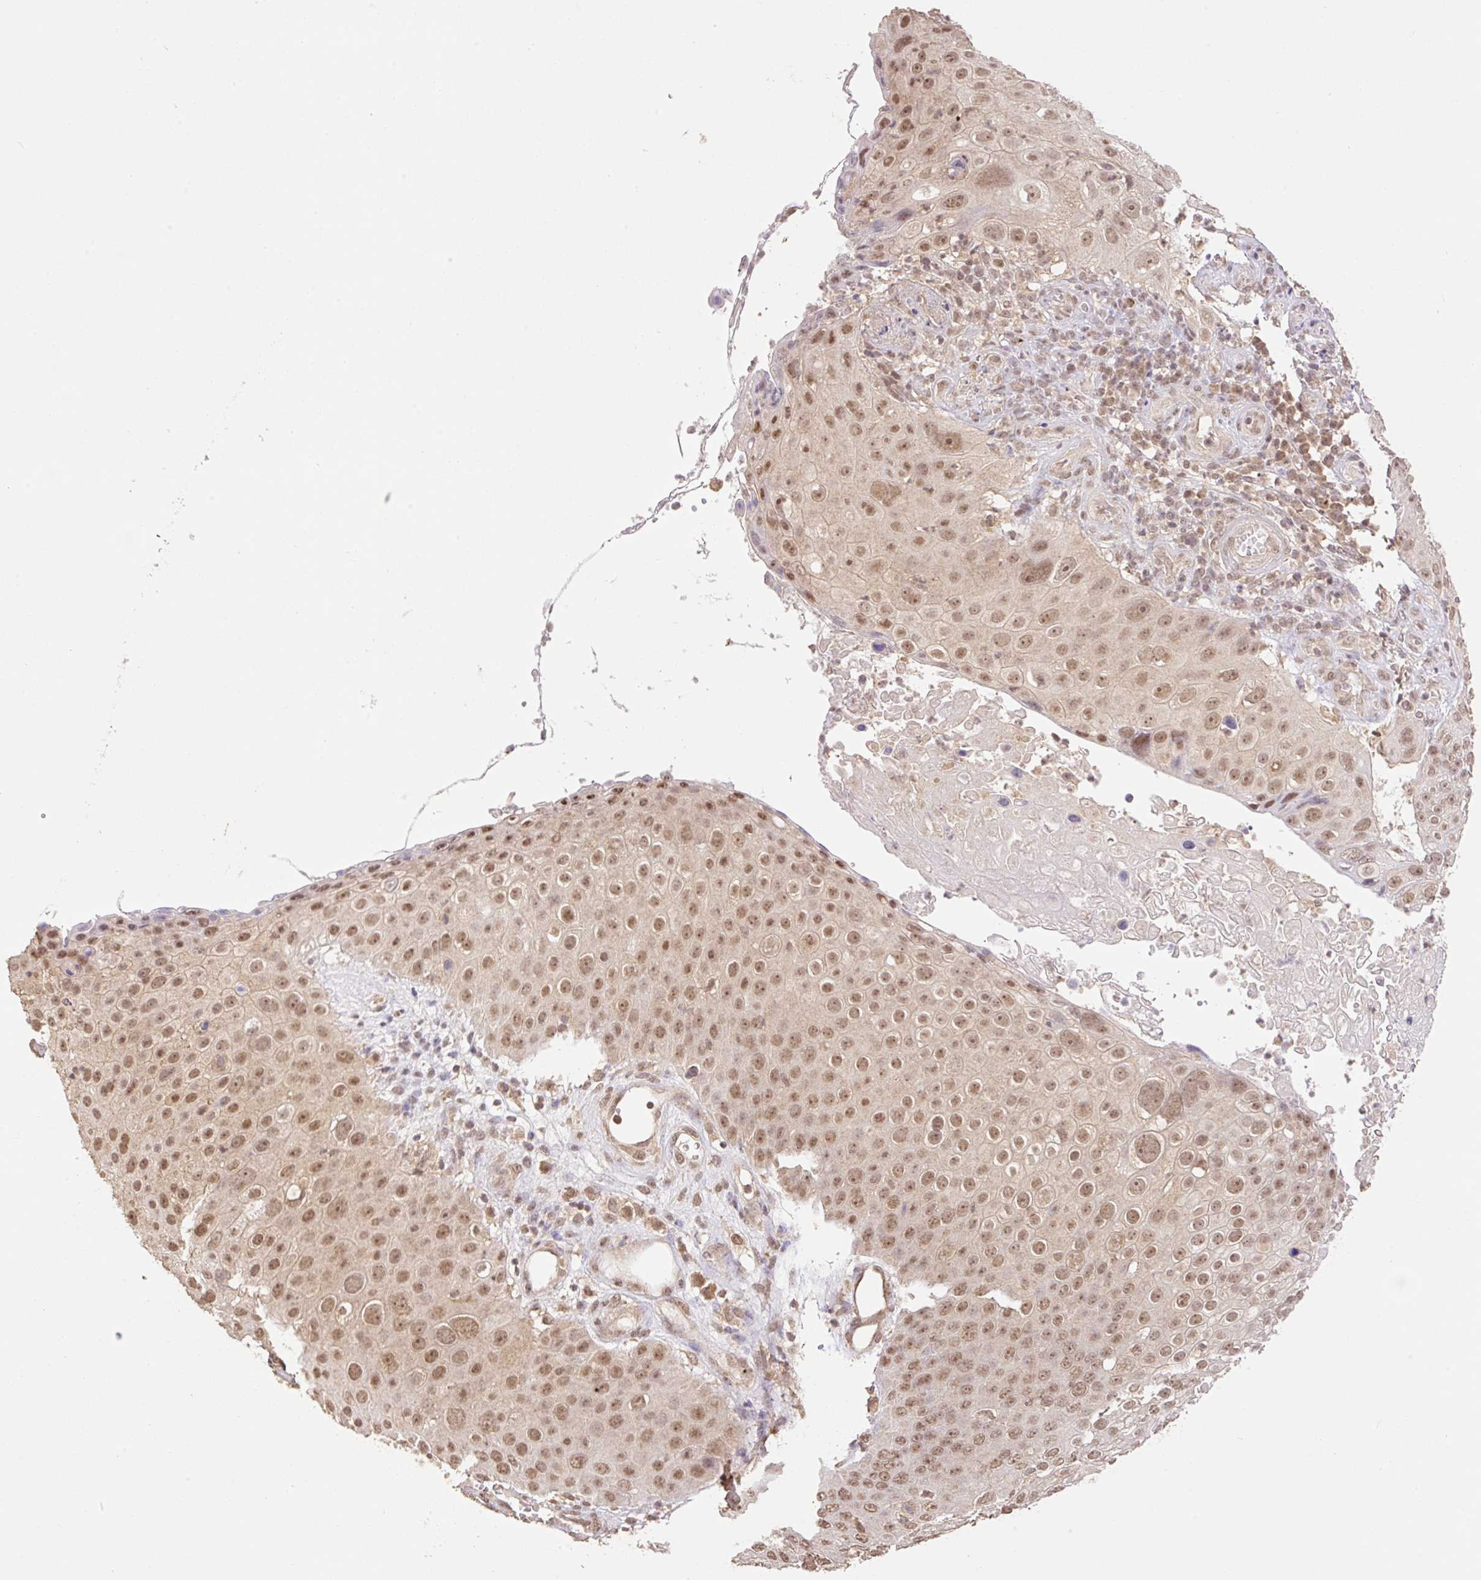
{"staining": {"intensity": "moderate", "quantity": ">75%", "location": "nuclear"}, "tissue": "skin cancer", "cell_type": "Tumor cells", "image_type": "cancer", "snomed": [{"axis": "morphology", "description": "Squamous cell carcinoma, NOS"}, {"axis": "topography", "description": "Skin"}], "caption": "About >75% of tumor cells in skin cancer (squamous cell carcinoma) display moderate nuclear protein expression as visualized by brown immunohistochemical staining.", "gene": "VPS25", "patient": {"sex": "male", "age": 71}}